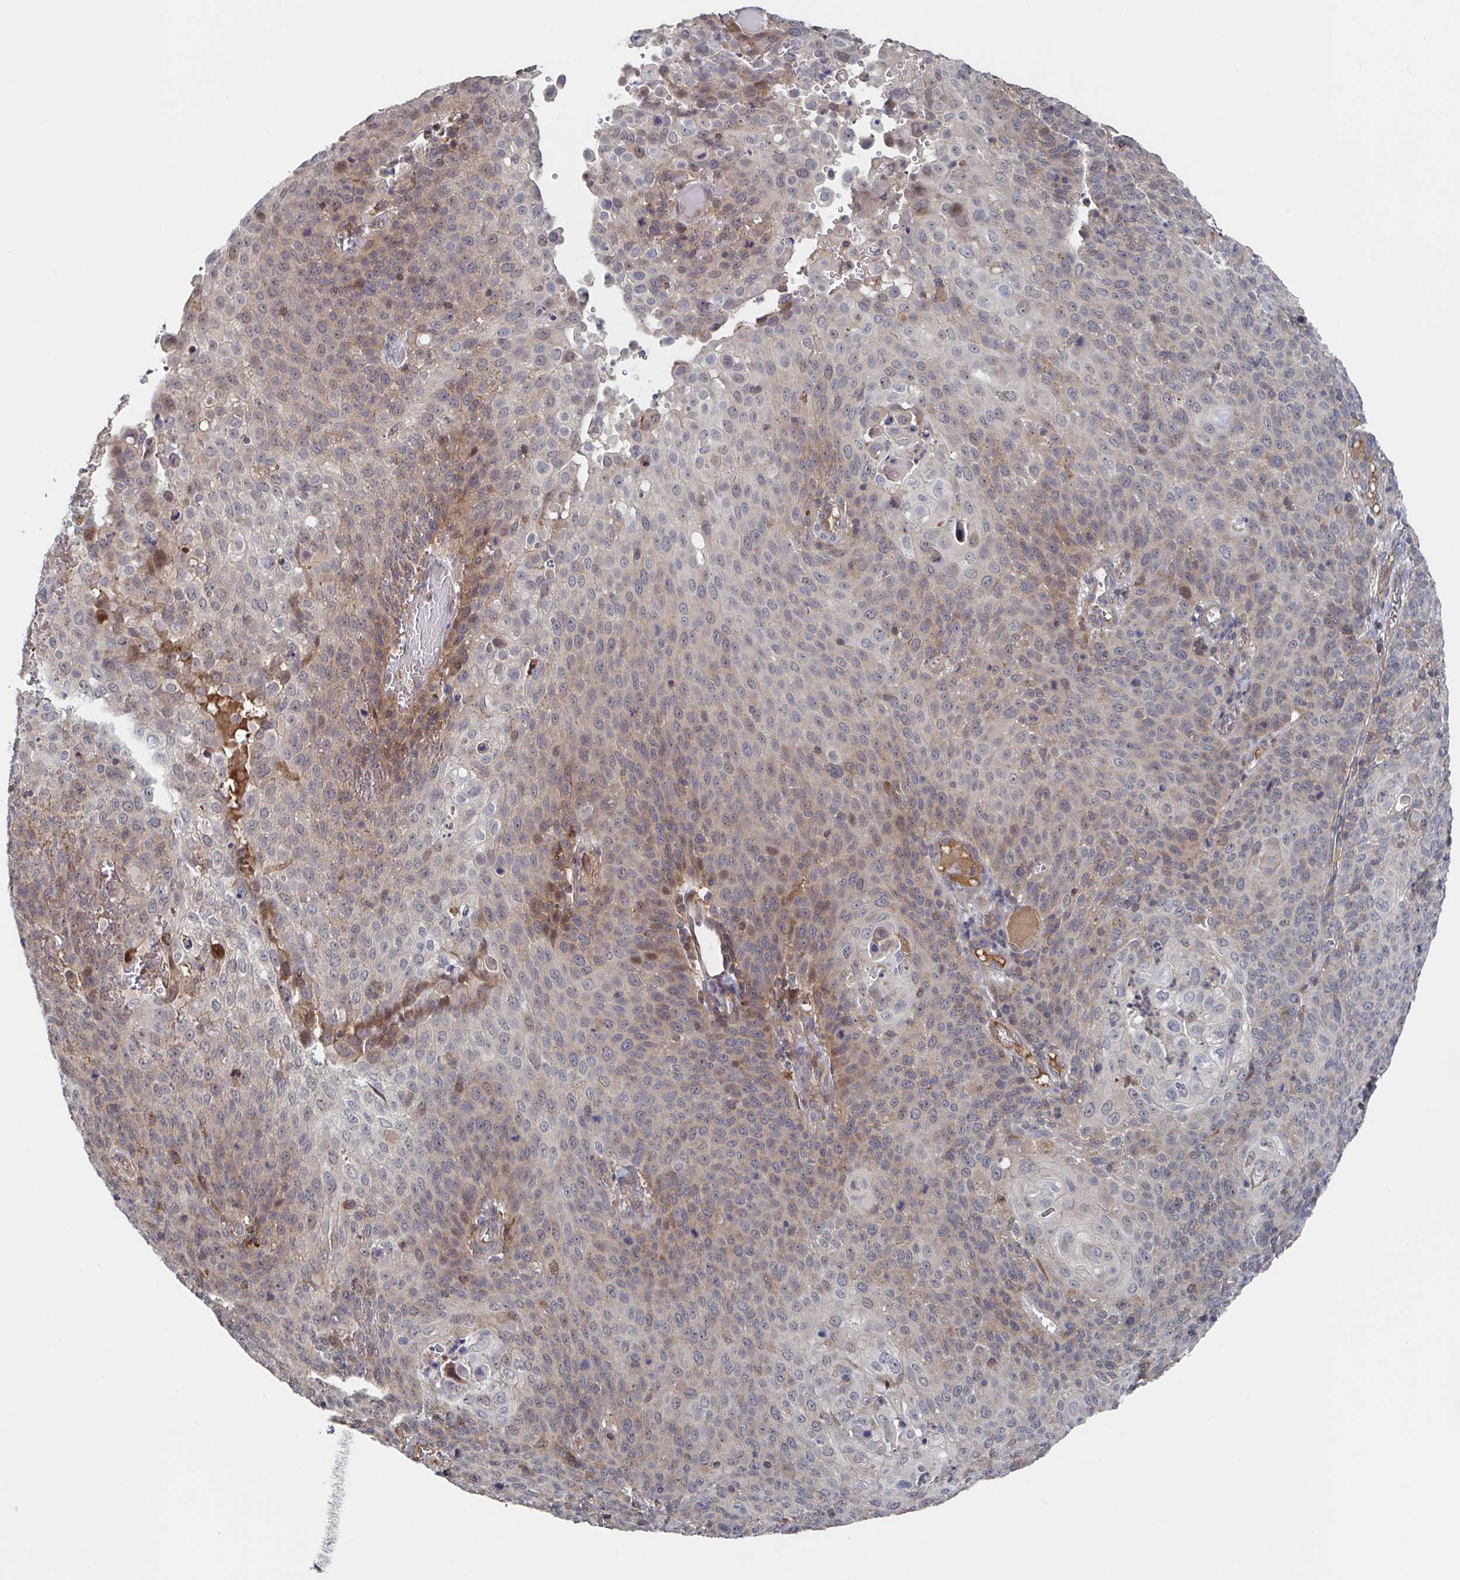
{"staining": {"intensity": "weak", "quantity": "<25%", "location": "nuclear"}, "tissue": "cervical cancer", "cell_type": "Tumor cells", "image_type": "cancer", "snomed": [{"axis": "morphology", "description": "Squamous cell carcinoma, NOS"}, {"axis": "topography", "description": "Cervix"}], "caption": "This is an IHC image of cervical cancer (squamous cell carcinoma). There is no positivity in tumor cells.", "gene": "DHRS12", "patient": {"sex": "female", "age": 65}}